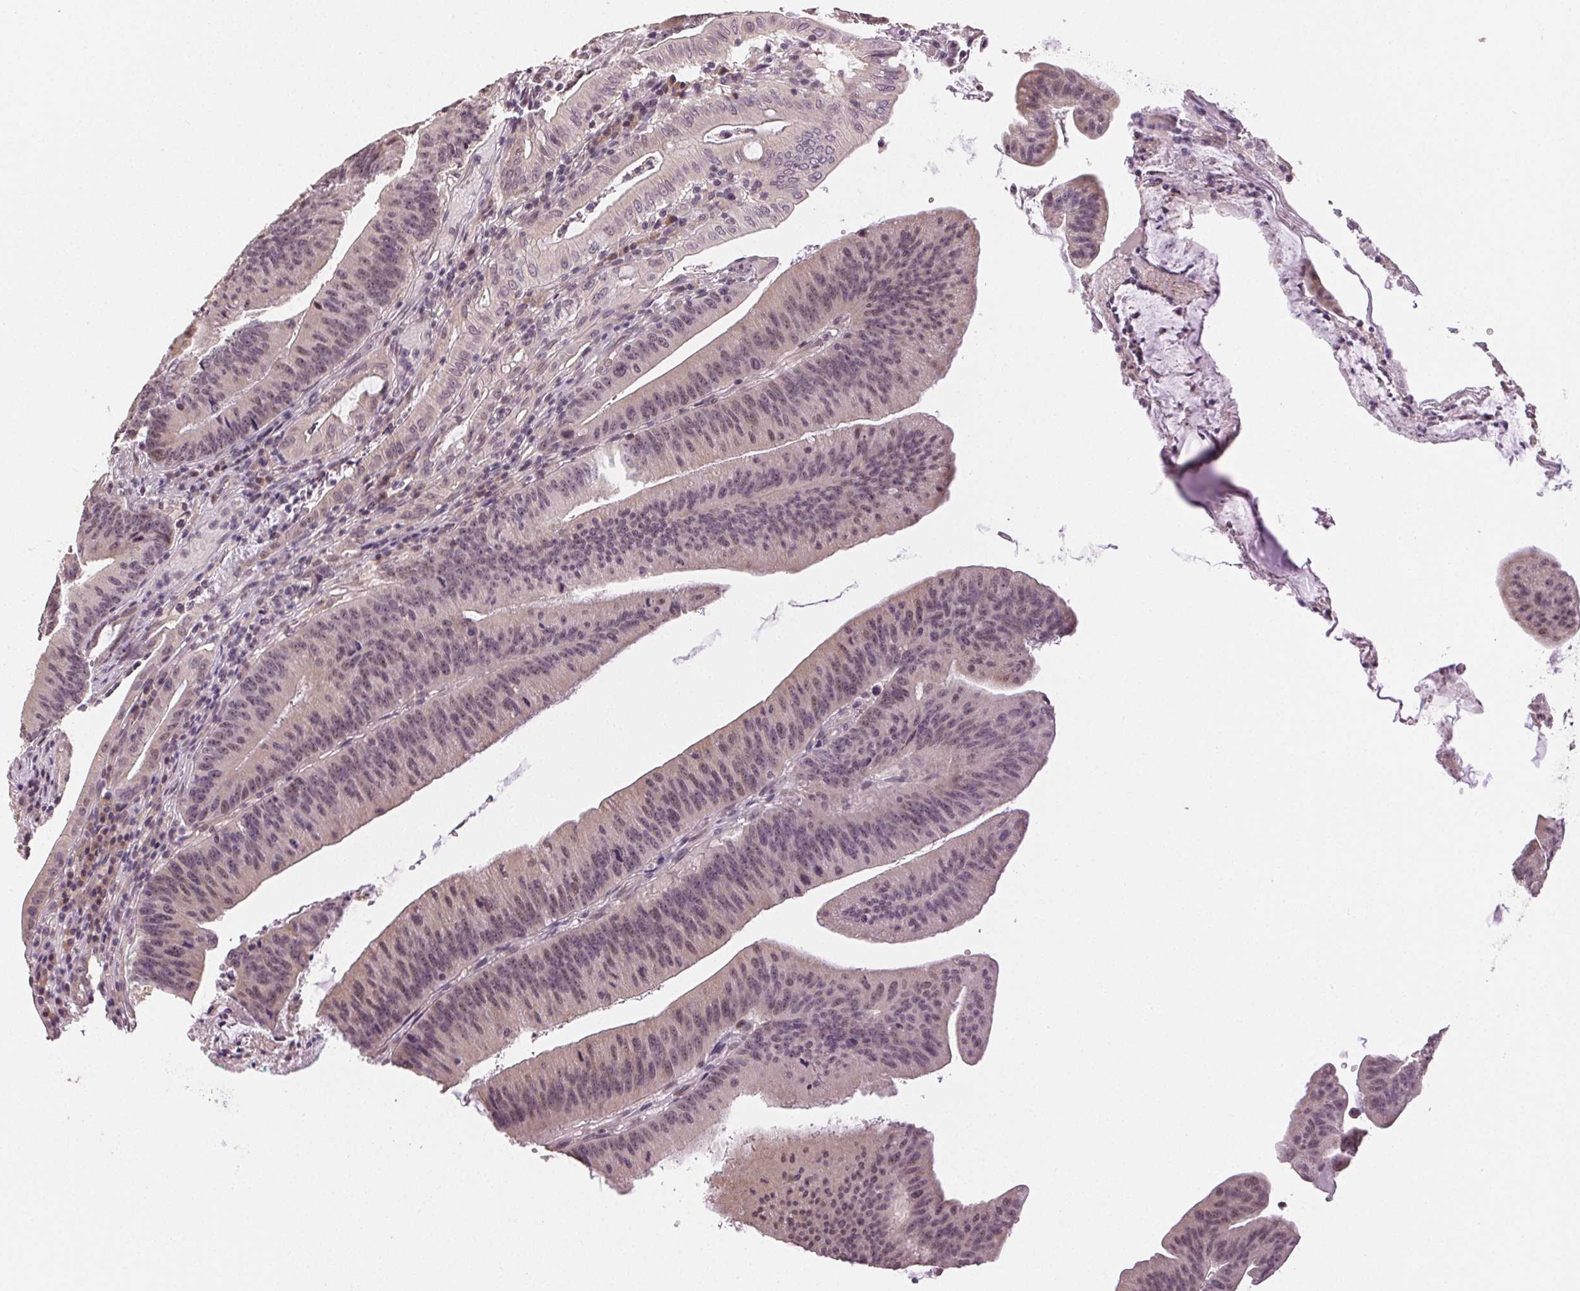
{"staining": {"intensity": "weak", "quantity": "<25%", "location": "nuclear"}, "tissue": "colorectal cancer", "cell_type": "Tumor cells", "image_type": "cancer", "snomed": [{"axis": "morphology", "description": "Adenocarcinoma, NOS"}, {"axis": "topography", "description": "Colon"}], "caption": "Immunohistochemical staining of colorectal adenocarcinoma exhibits no significant expression in tumor cells. (IHC, brightfield microscopy, high magnification).", "gene": "PLCB1", "patient": {"sex": "female", "age": 78}}